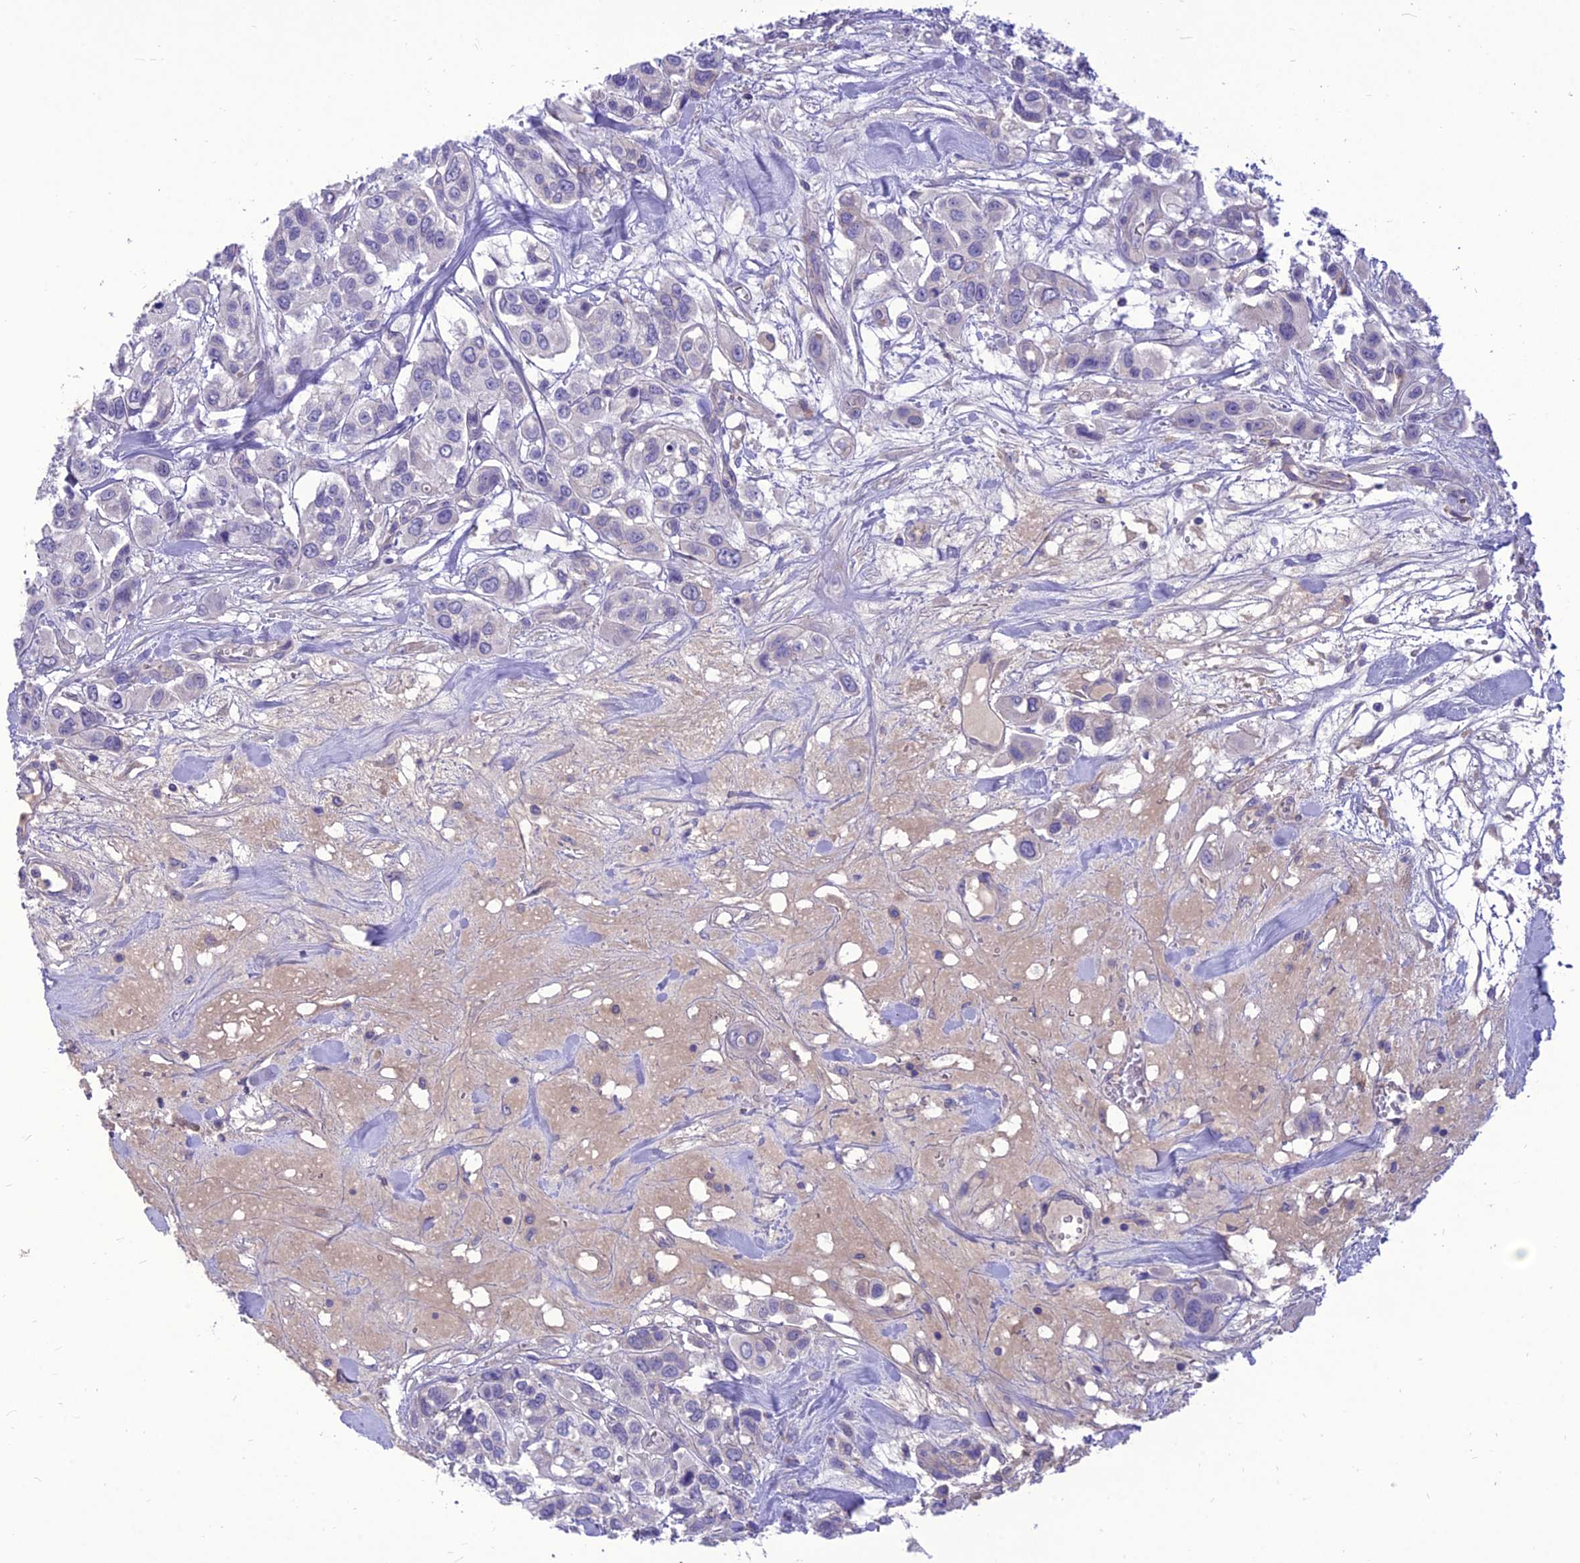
{"staining": {"intensity": "negative", "quantity": "none", "location": "none"}, "tissue": "urothelial cancer", "cell_type": "Tumor cells", "image_type": "cancer", "snomed": [{"axis": "morphology", "description": "Urothelial carcinoma, High grade"}, {"axis": "topography", "description": "Urinary bladder"}], "caption": "Immunohistochemistry micrograph of human urothelial cancer stained for a protein (brown), which shows no expression in tumor cells. (IHC, brightfield microscopy, high magnification).", "gene": "TEKT3", "patient": {"sex": "male", "age": 67}}